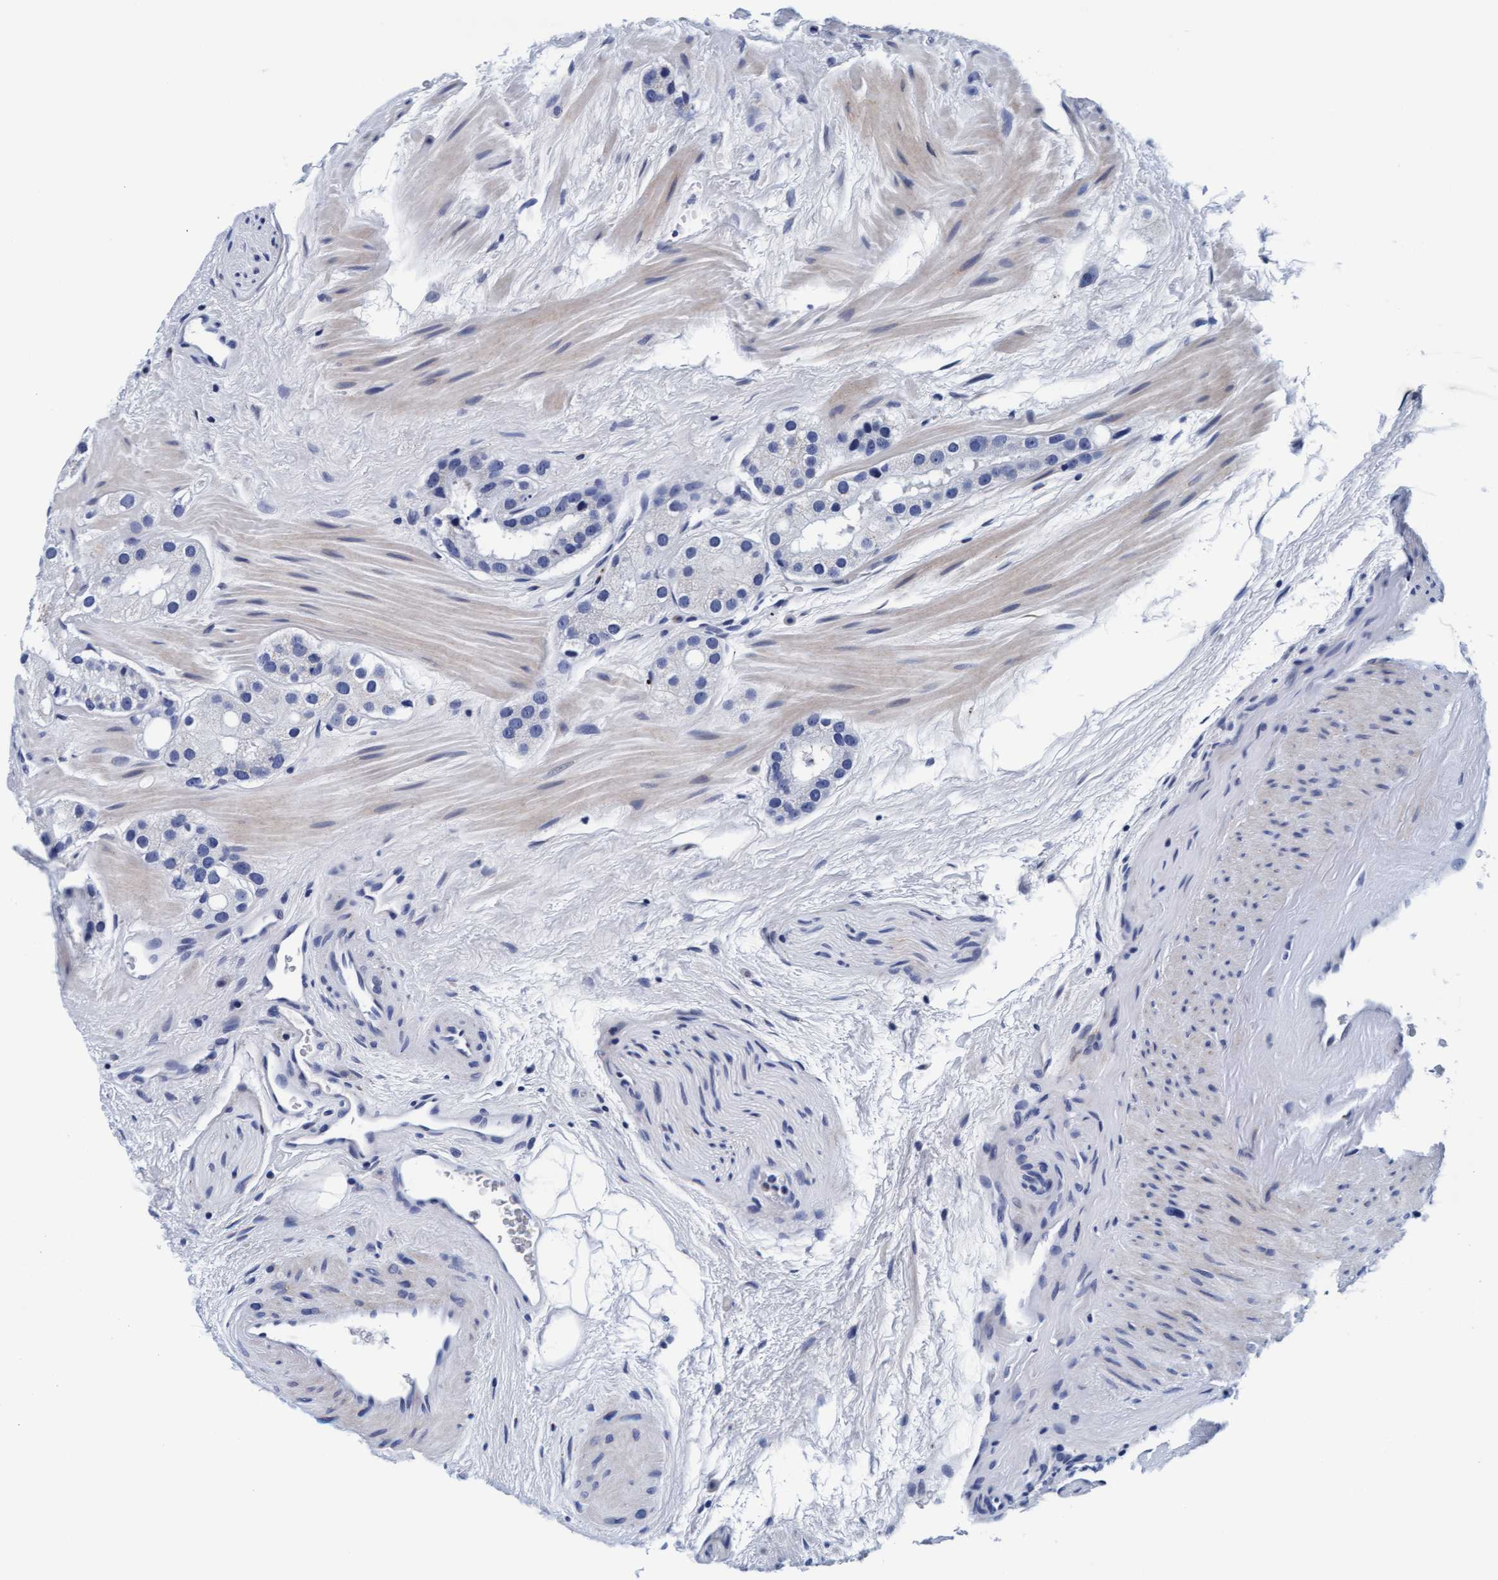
{"staining": {"intensity": "negative", "quantity": "none", "location": "none"}, "tissue": "prostate cancer", "cell_type": "Tumor cells", "image_type": "cancer", "snomed": [{"axis": "morphology", "description": "Adenocarcinoma, High grade"}, {"axis": "topography", "description": "Prostate"}], "caption": "The photomicrograph shows no significant positivity in tumor cells of prostate cancer.", "gene": "ARSG", "patient": {"sex": "male", "age": 63}}